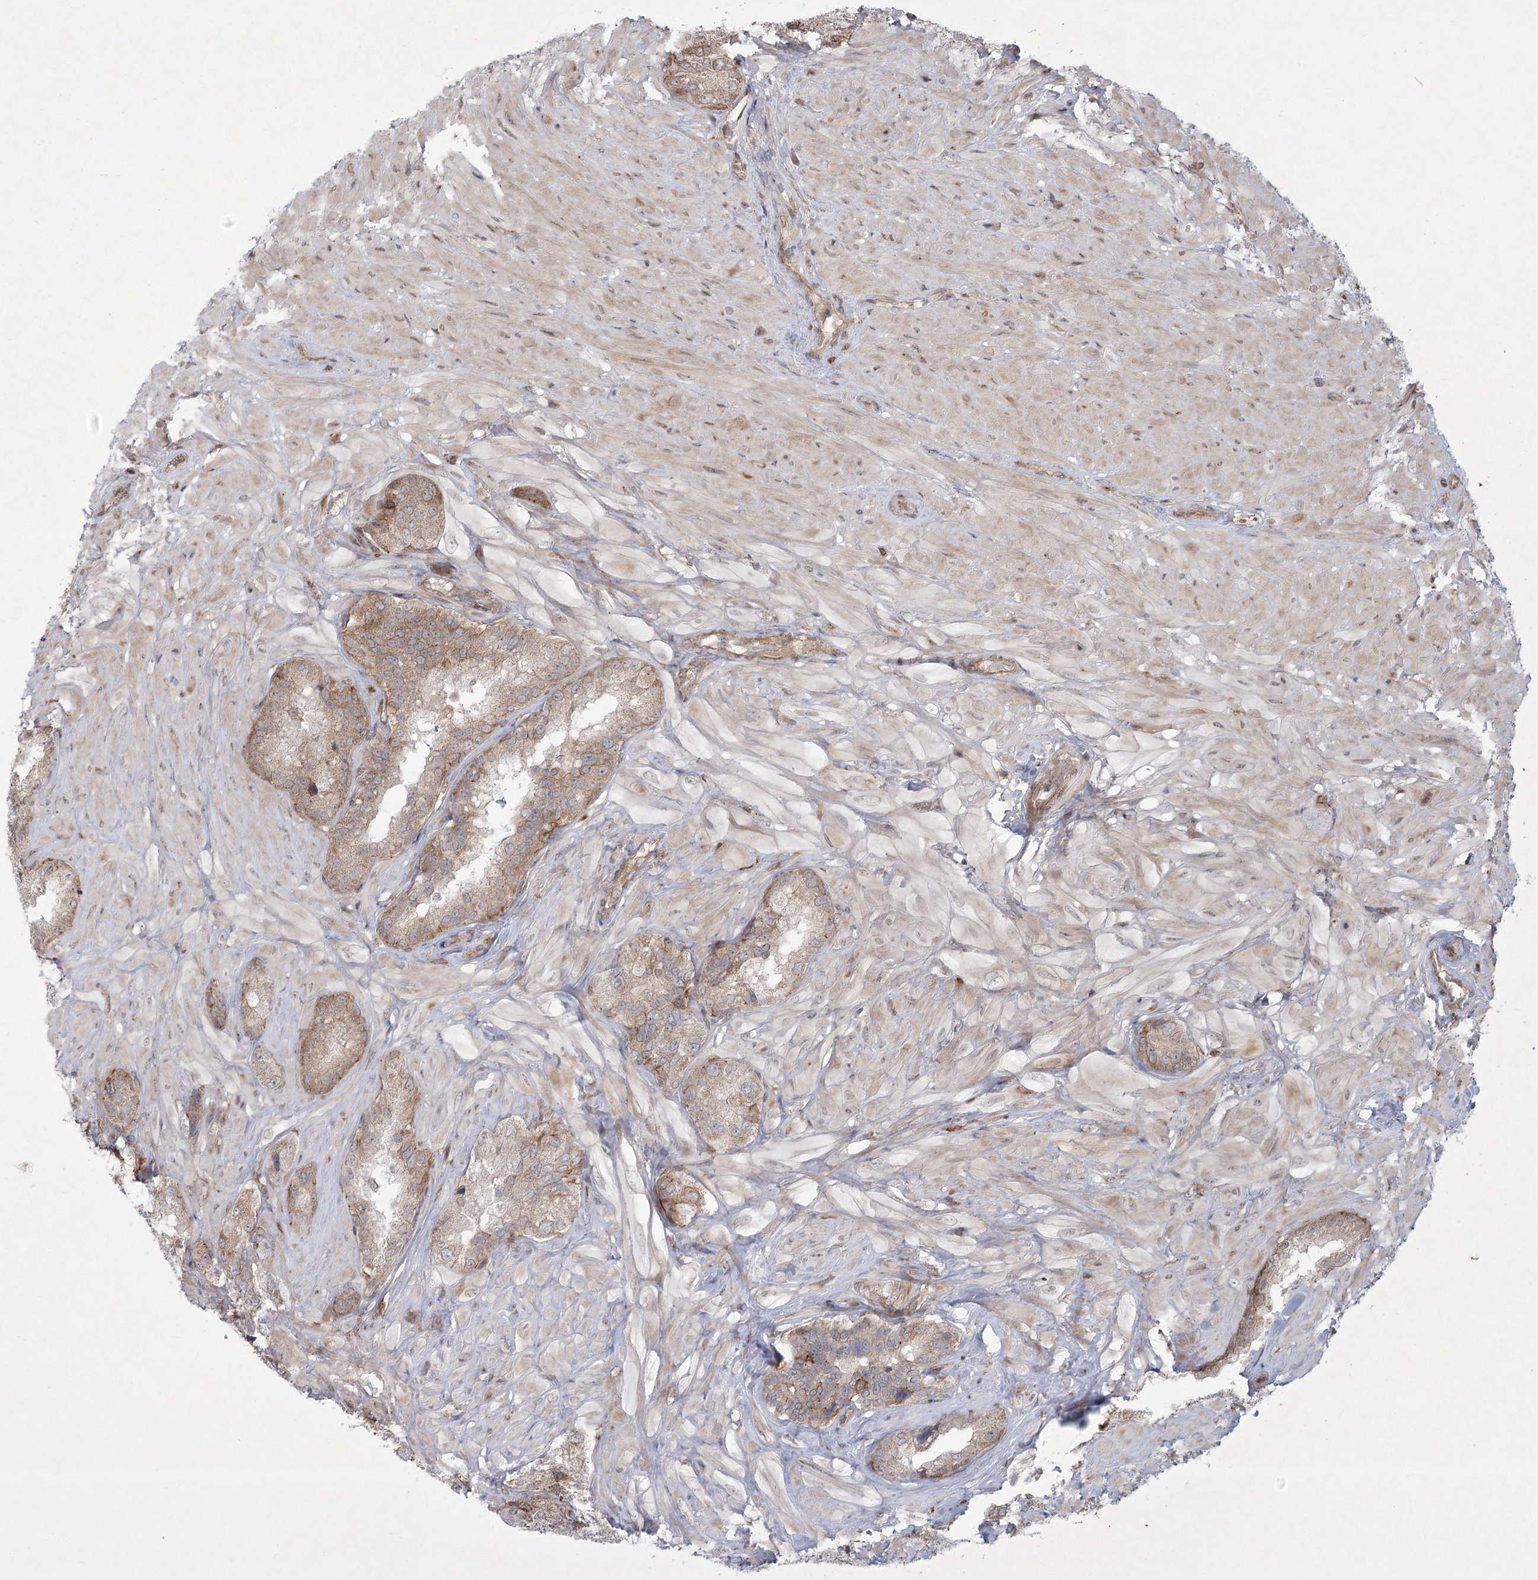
{"staining": {"intensity": "moderate", "quantity": "<25%", "location": "cytoplasmic/membranous"}, "tissue": "seminal vesicle", "cell_type": "Glandular cells", "image_type": "normal", "snomed": [{"axis": "morphology", "description": "Normal tissue, NOS"}, {"axis": "topography", "description": "Seminal veicle"}, {"axis": "topography", "description": "Peripheral nerve tissue"}], "caption": "This photomicrograph displays immunohistochemistry staining of unremarkable seminal vesicle, with low moderate cytoplasmic/membranous positivity in about <25% of glandular cells.", "gene": "MEPE", "patient": {"sex": "male", "age": 67}}